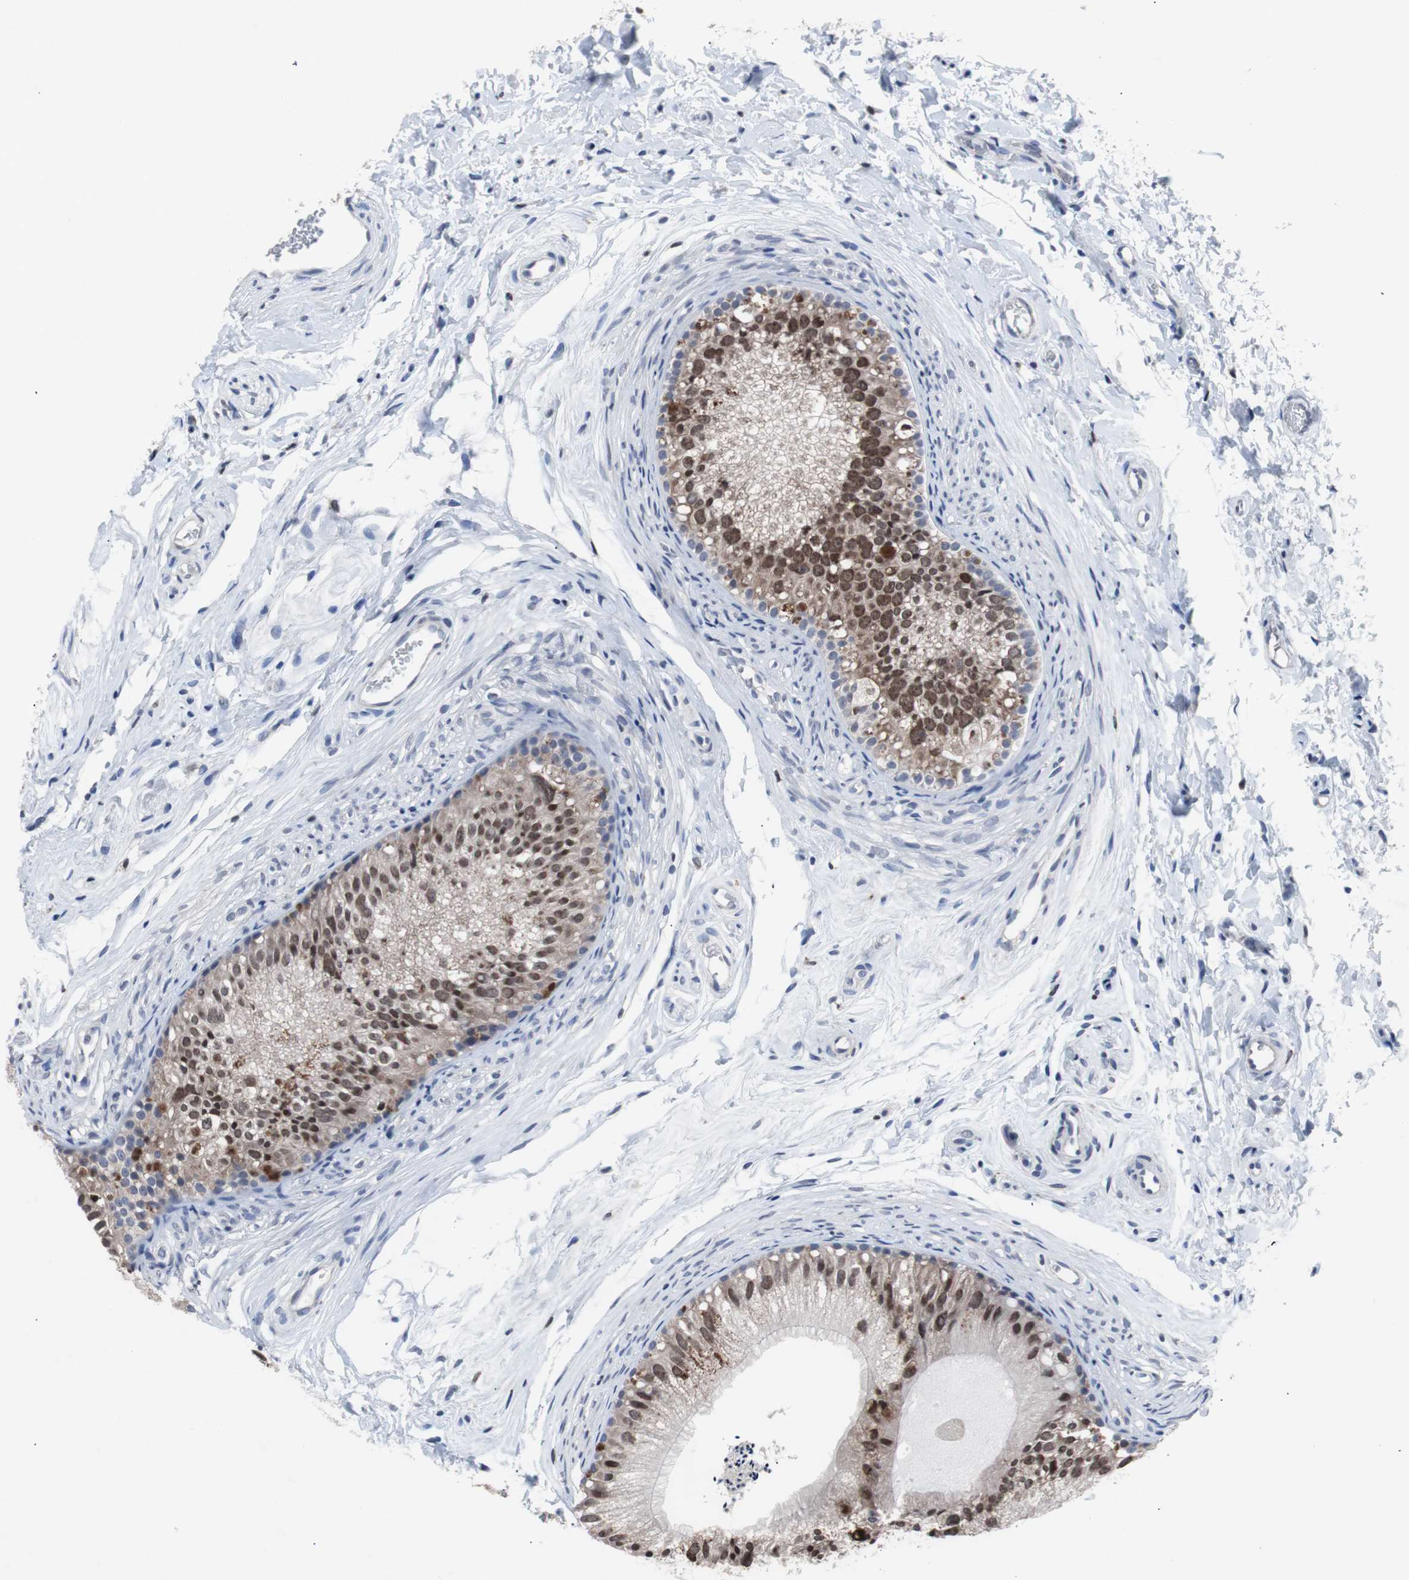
{"staining": {"intensity": "moderate", "quantity": ">75%", "location": "cytoplasmic/membranous,nuclear"}, "tissue": "epididymis", "cell_type": "Glandular cells", "image_type": "normal", "snomed": [{"axis": "morphology", "description": "Normal tissue, NOS"}, {"axis": "topography", "description": "Epididymis"}], "caption": "The immunohistochemical stain highlights moderate cytoplasmic/membranous,nuclear staining in glandular cells of unremarkable epididymis. The protein is shown in brown color, while the nuclei are stained blue.", "gene": "RBM47", "patient": {"sex": "male", "age": 56}}